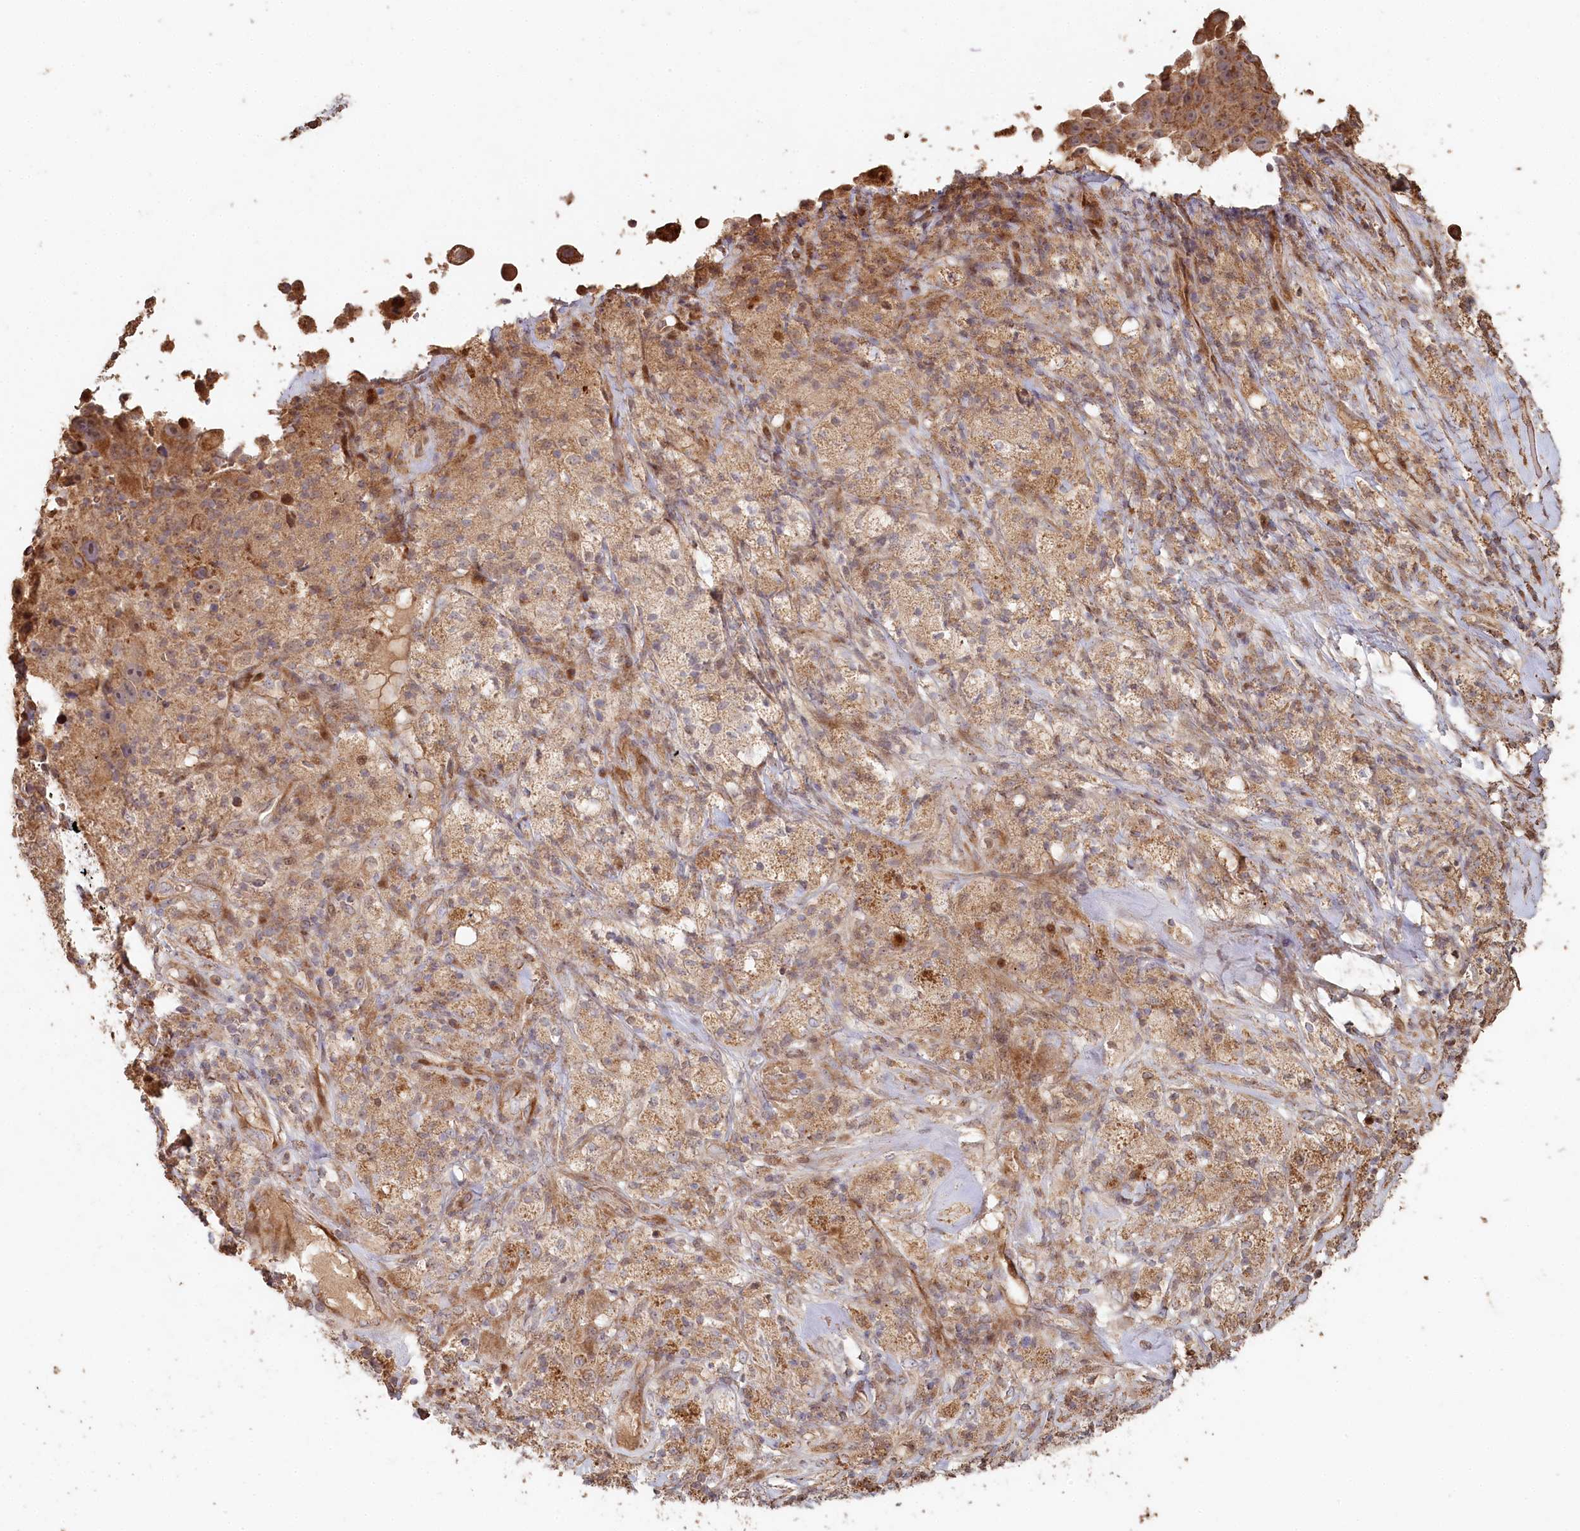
{"staining": {"intensity": "moderate", "quantity": ">75%", "location": "cytoplasmic/membranous"}, "tissue": "melanoma", "cell_type": "Tumor cells", "image_type": "cancer", "snomed": [{"axis": "morphology", "description": "Malignant melanoma, Metastatic site"}, {"axis": "topography", "description": "Lymph node"}], "caption": "Protein expression by immunohistochemistry displays moderate cytoplasmic/membranous positivity in about >75% of tumor cells in malignant melanoma (metastatic site). (DAB IHC, brown staining for protein, blue staining for nuclei).", "gene": "HAL", "patient": {"sex": "male", "age": 62}}